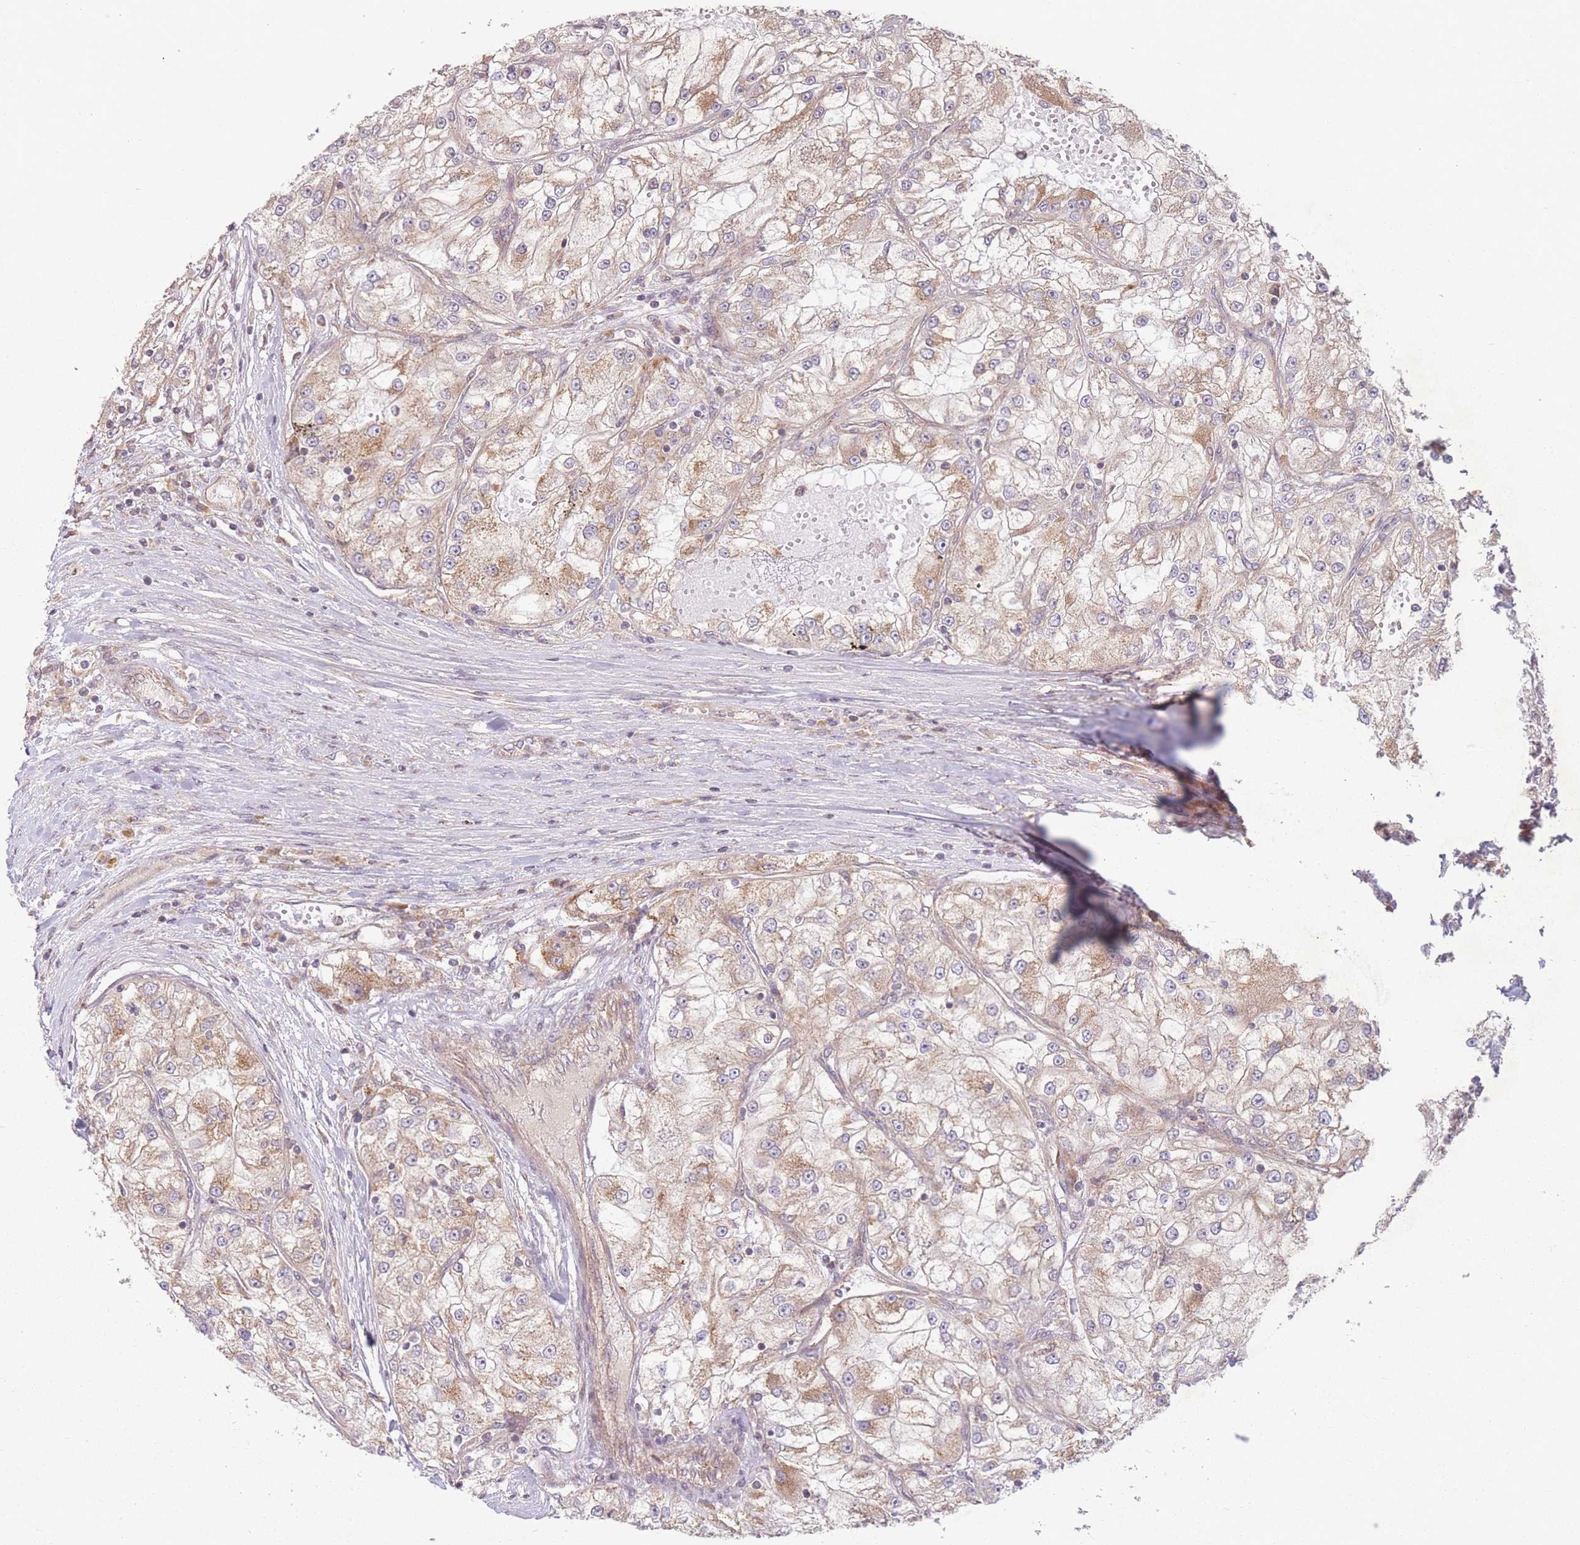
{"staining": {"intensity": "moderate", "quantity": "25%-75%", "location": "cytoplasmic/membranous"}, "tissue": "renal cancer", "cell_type": "Tumor cells", "image_type": "cancer", "snomed": [{"axis": "morphology", "description": "Adenocarcinoma, NOS"}, {"axis": "topography", "description": "Kidney"}], "caption": "The micrograph displays immunohistochemical staining of adenocarcinoma (renal). There is moderate cytoplasmic/membranous positivity is appreciated in about 25%-75% of tumor cells.", "gene": "WASHC2A", "patient": {"sex": "female", "age": 72}}